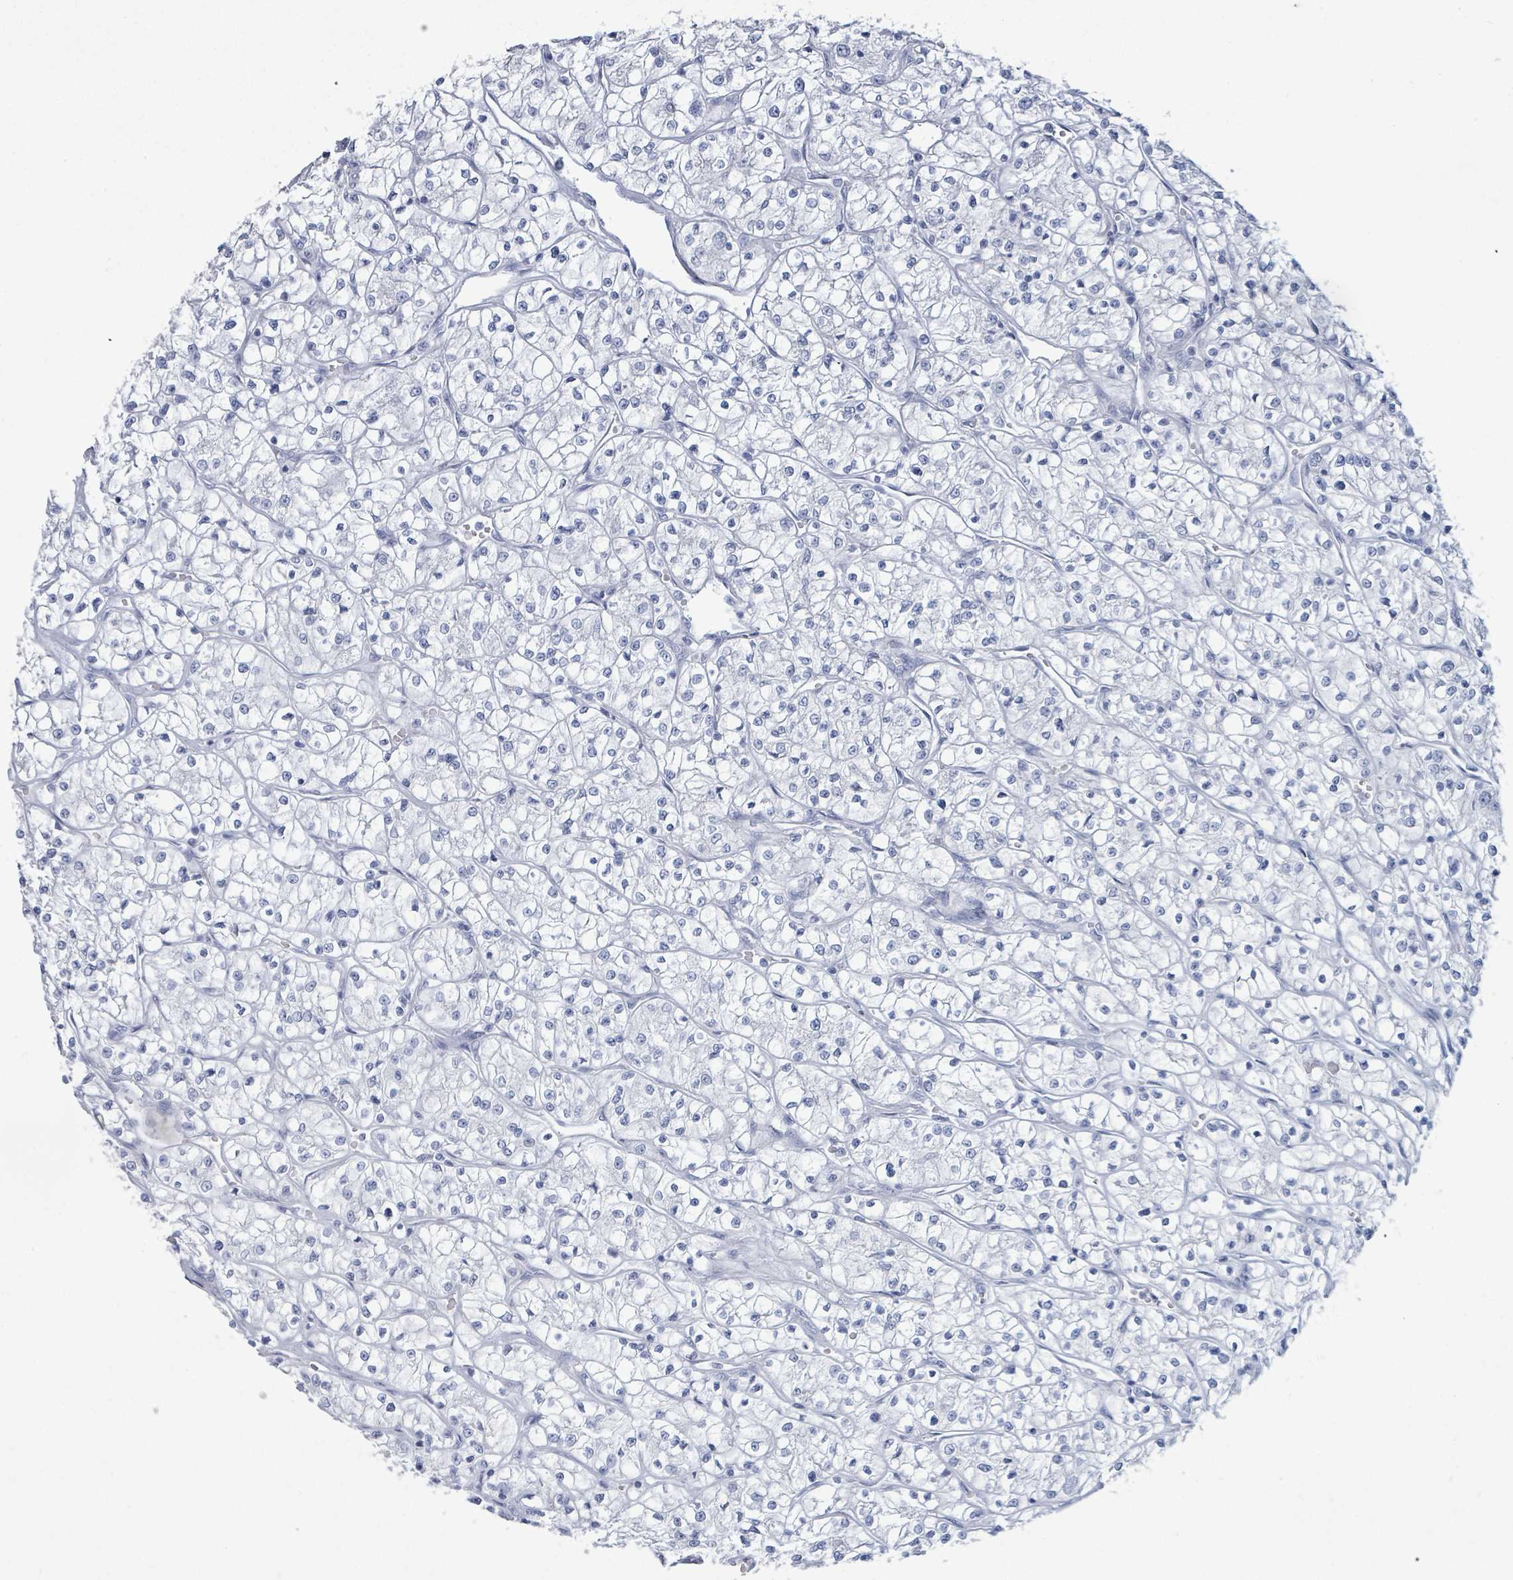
{"staining": {"intensity": "negative", "quantity": "none", "location": "none"}, "tissue": "renal cancer", "cell_type": "Tumor cells", "image_type": "cancer", "snomed": [{"axis": "morphology", "description": "Adenocarcinoma, NOS"}, {"axis": "topography", "description": "Kidney"}], "caption": "This is a micrograph of IHC staining of renal cancer, which shows no positivity in tumor cells.", "gene": "PGA3", "patient": {"sex": "female", "age": 64}}